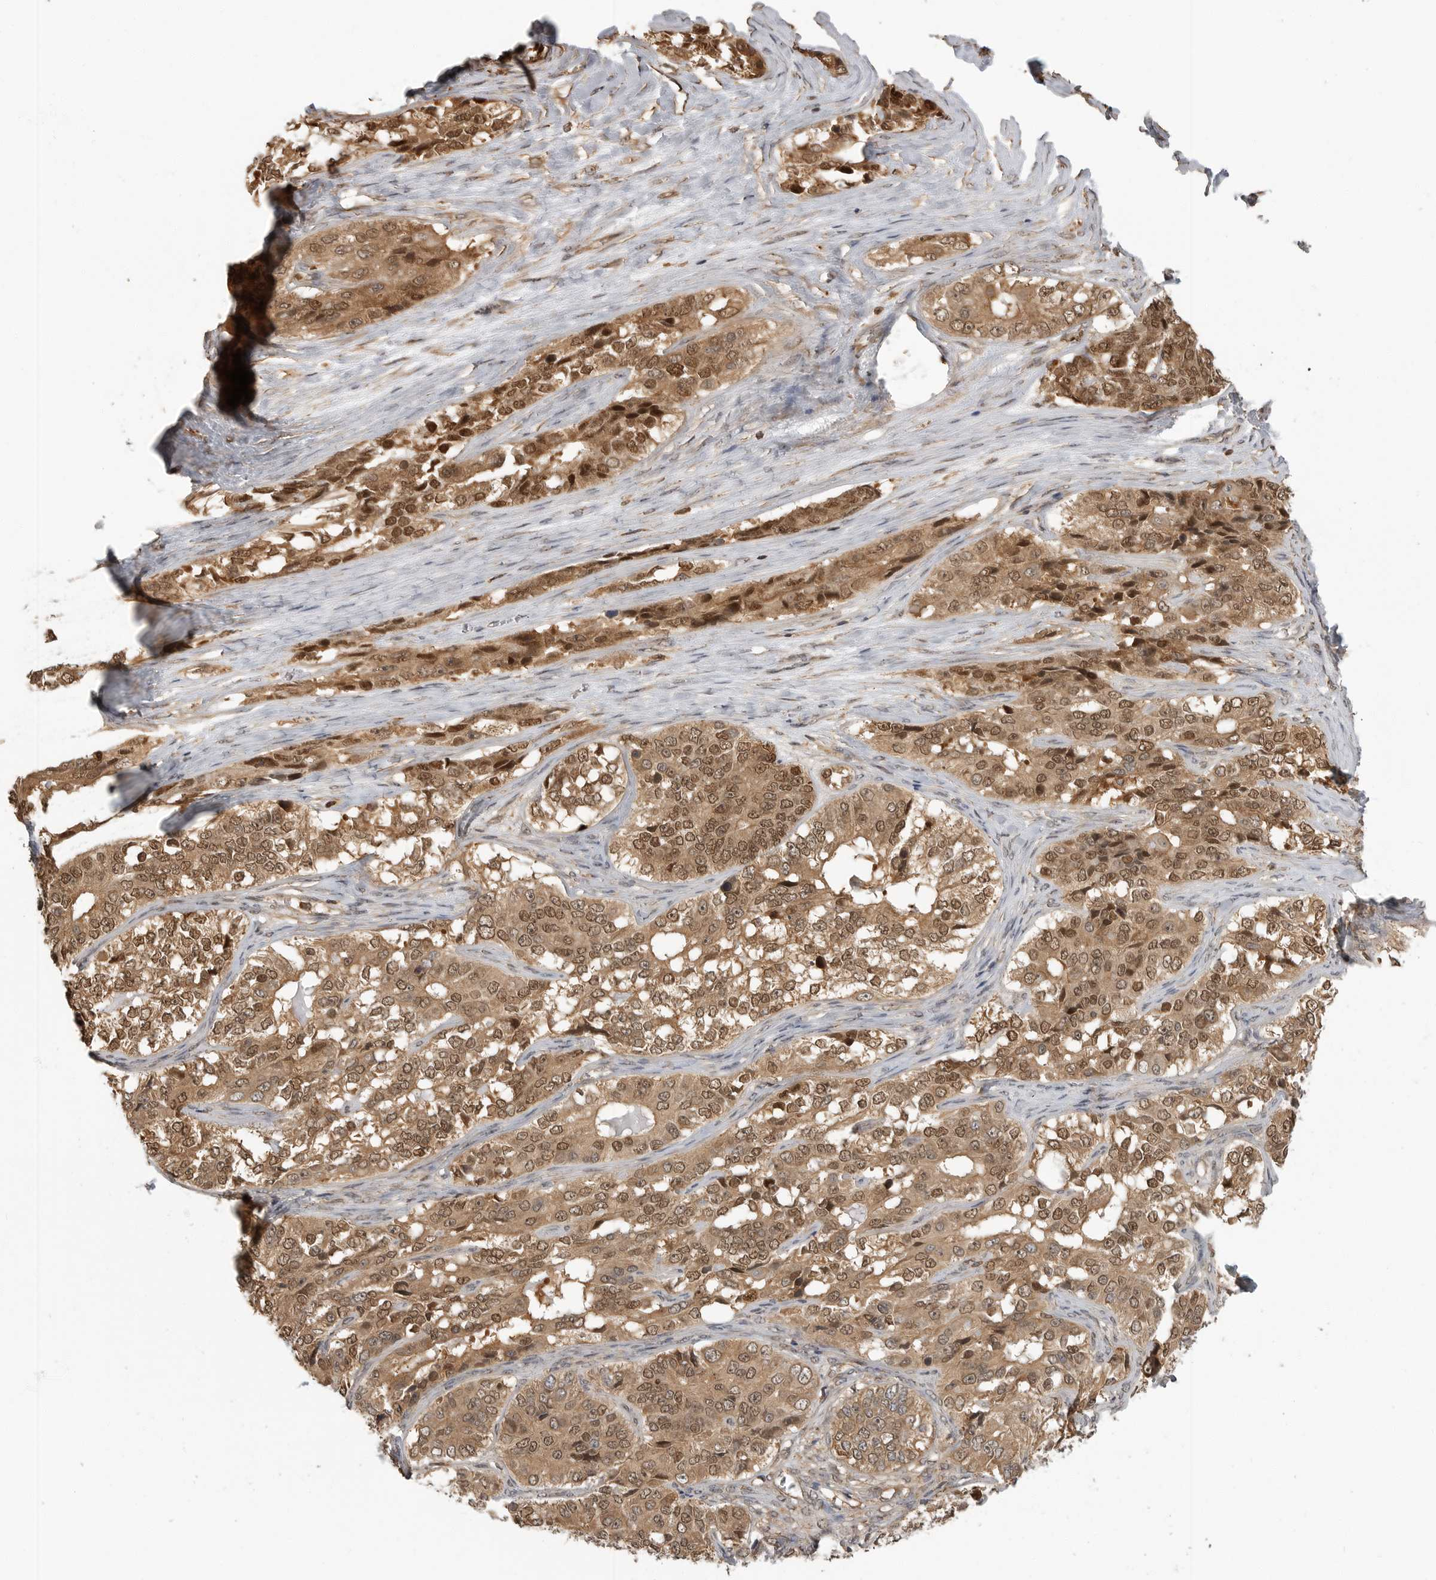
{"staining": {"intensity": "moderate", "quantity": ">75%", "location": "cytoplasmic/membranous,nuclear"}, "tissue": "ovarian cancer", "cell_type": "Tumor cells", "image_type": "cancer", "snomed": [{"axis": "morphology", "description": "Carcinoma, endometroid"}, {"axis": "topography", "description": "Ovary"}], "caption": "DAB (3,3'-diaminobenzidine) immunohistochemical staining of human ovarian cancer (endometroid carcinoma) displays moderate cytoplasmic/membranous and nuclear protein expression in about >75% of tumor cells. (DAB IHC, brown staining for protein, blue staining for nuclei).", "gene": "ERN1", "patient": {"sex": "female", "age": 51}}